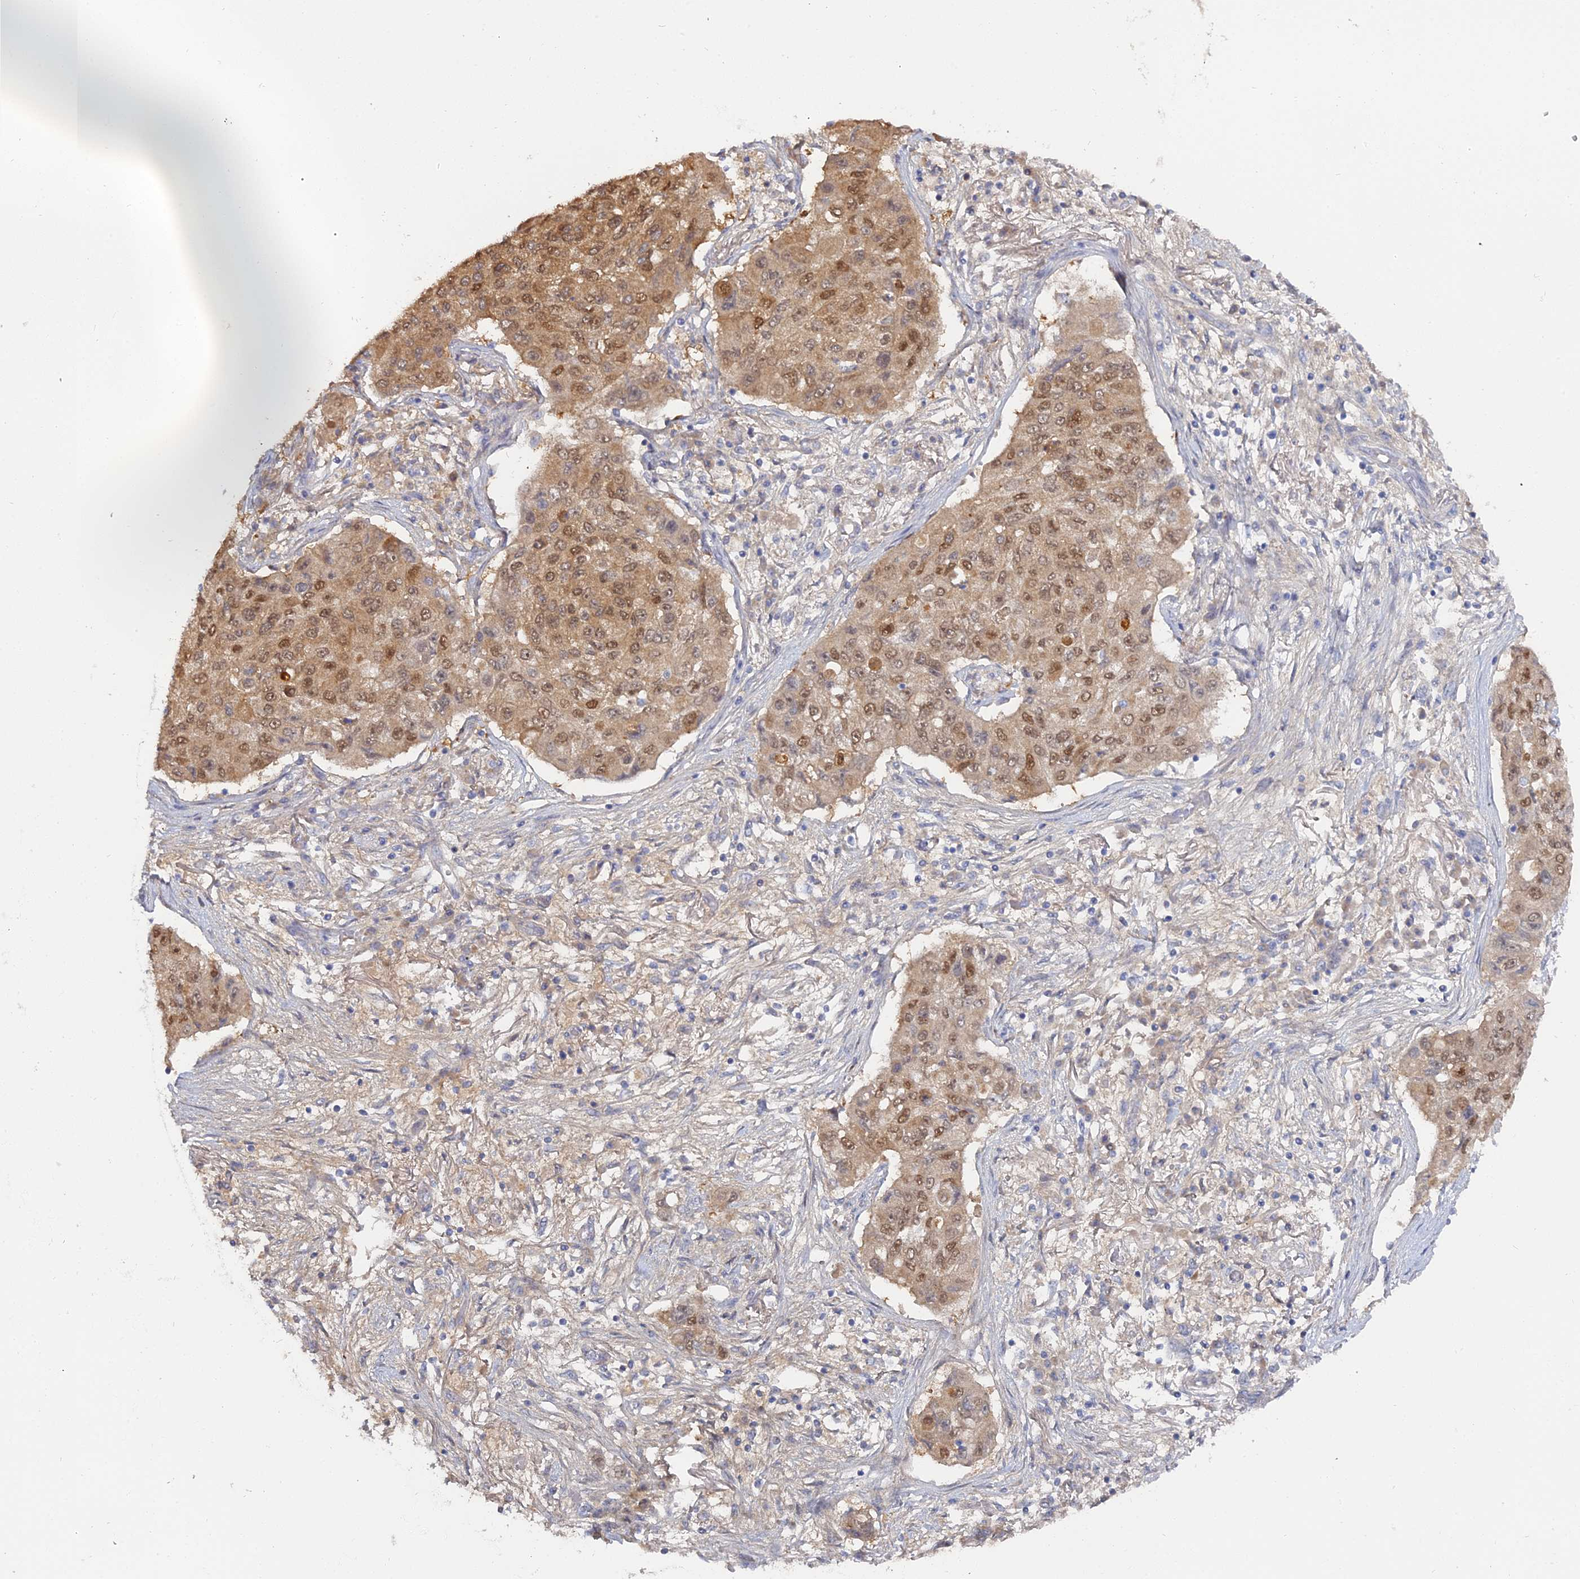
{"staining": {"intensity": "moderate", "quantity": ">75%", "location": "cytoplasmic/membranous,nuclear"}, "tissue": "lung cancer", "cell_type": "Tumor cells", "image_type": "cancer", "snomed": [{"axis": "morphology", "description": "Squamous cell carcinoma, NOS"}, {"axis": "topography", "description": "Lung"}], "caption": "The image displays staining of lung cancer (squamous cell carcinoma), revealing moderate cytoplasmic/membranous and nuclear protein expression (brown color) within tumor cells.", "gene": "THAP4", "patient": {"sex": "male", "age": 74}}